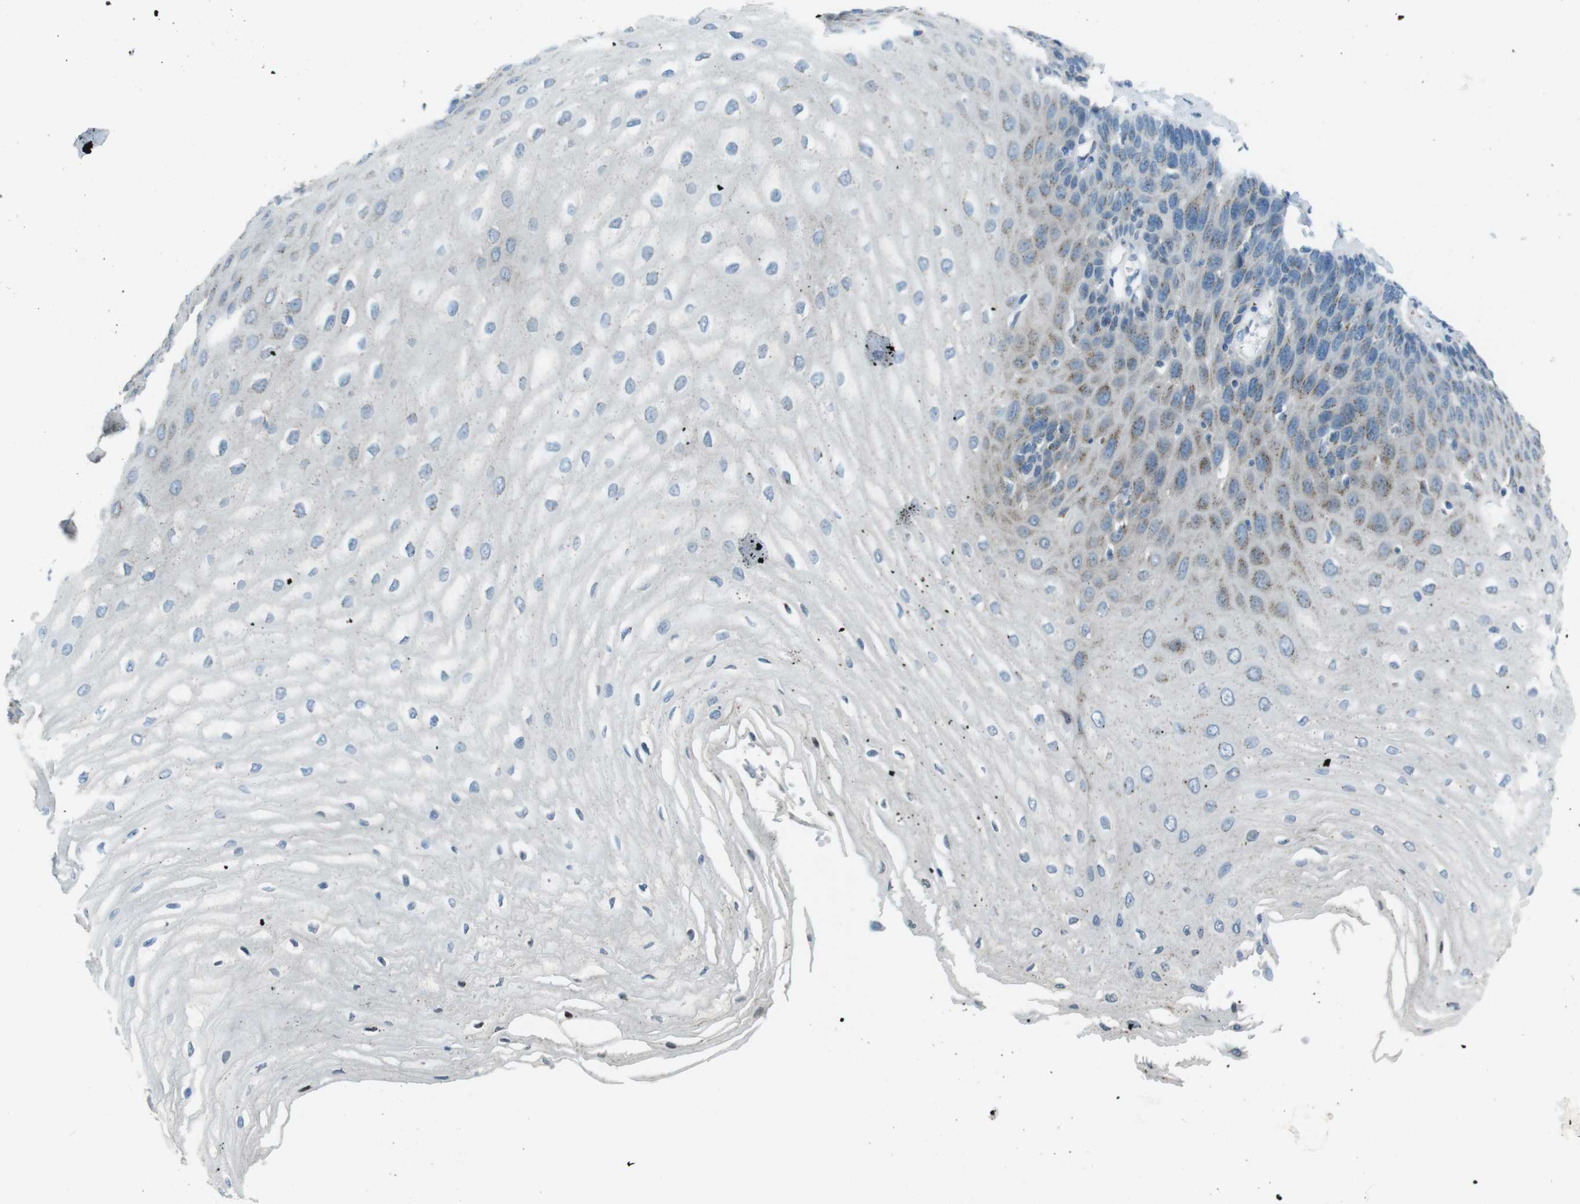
{"staining": {"intensity": "weak", "quantity": "25%-75%", "location": "cytoplasmic/membranous"}, "tissue": "esophagus", "cell_type": "Squamous epithelial cells", "image_type": "normal", "snomed": [{"axis": "morphology", "description": "Normal tissue, NOS"}, {"axis": "morphology", "description": "Squamous cell carcinoma, NOS"}, {"axis": "topography", "description": "Esophagus"}], "caption": "A brown stain labels weak cytoplasmic/membranous staining of a protein in squamous epithelial cells of unremarkable human esophagus. Nuclei are stained in blue.", "gene": "TXNDC15", "patient": {"sex": "male", "age": 65}}